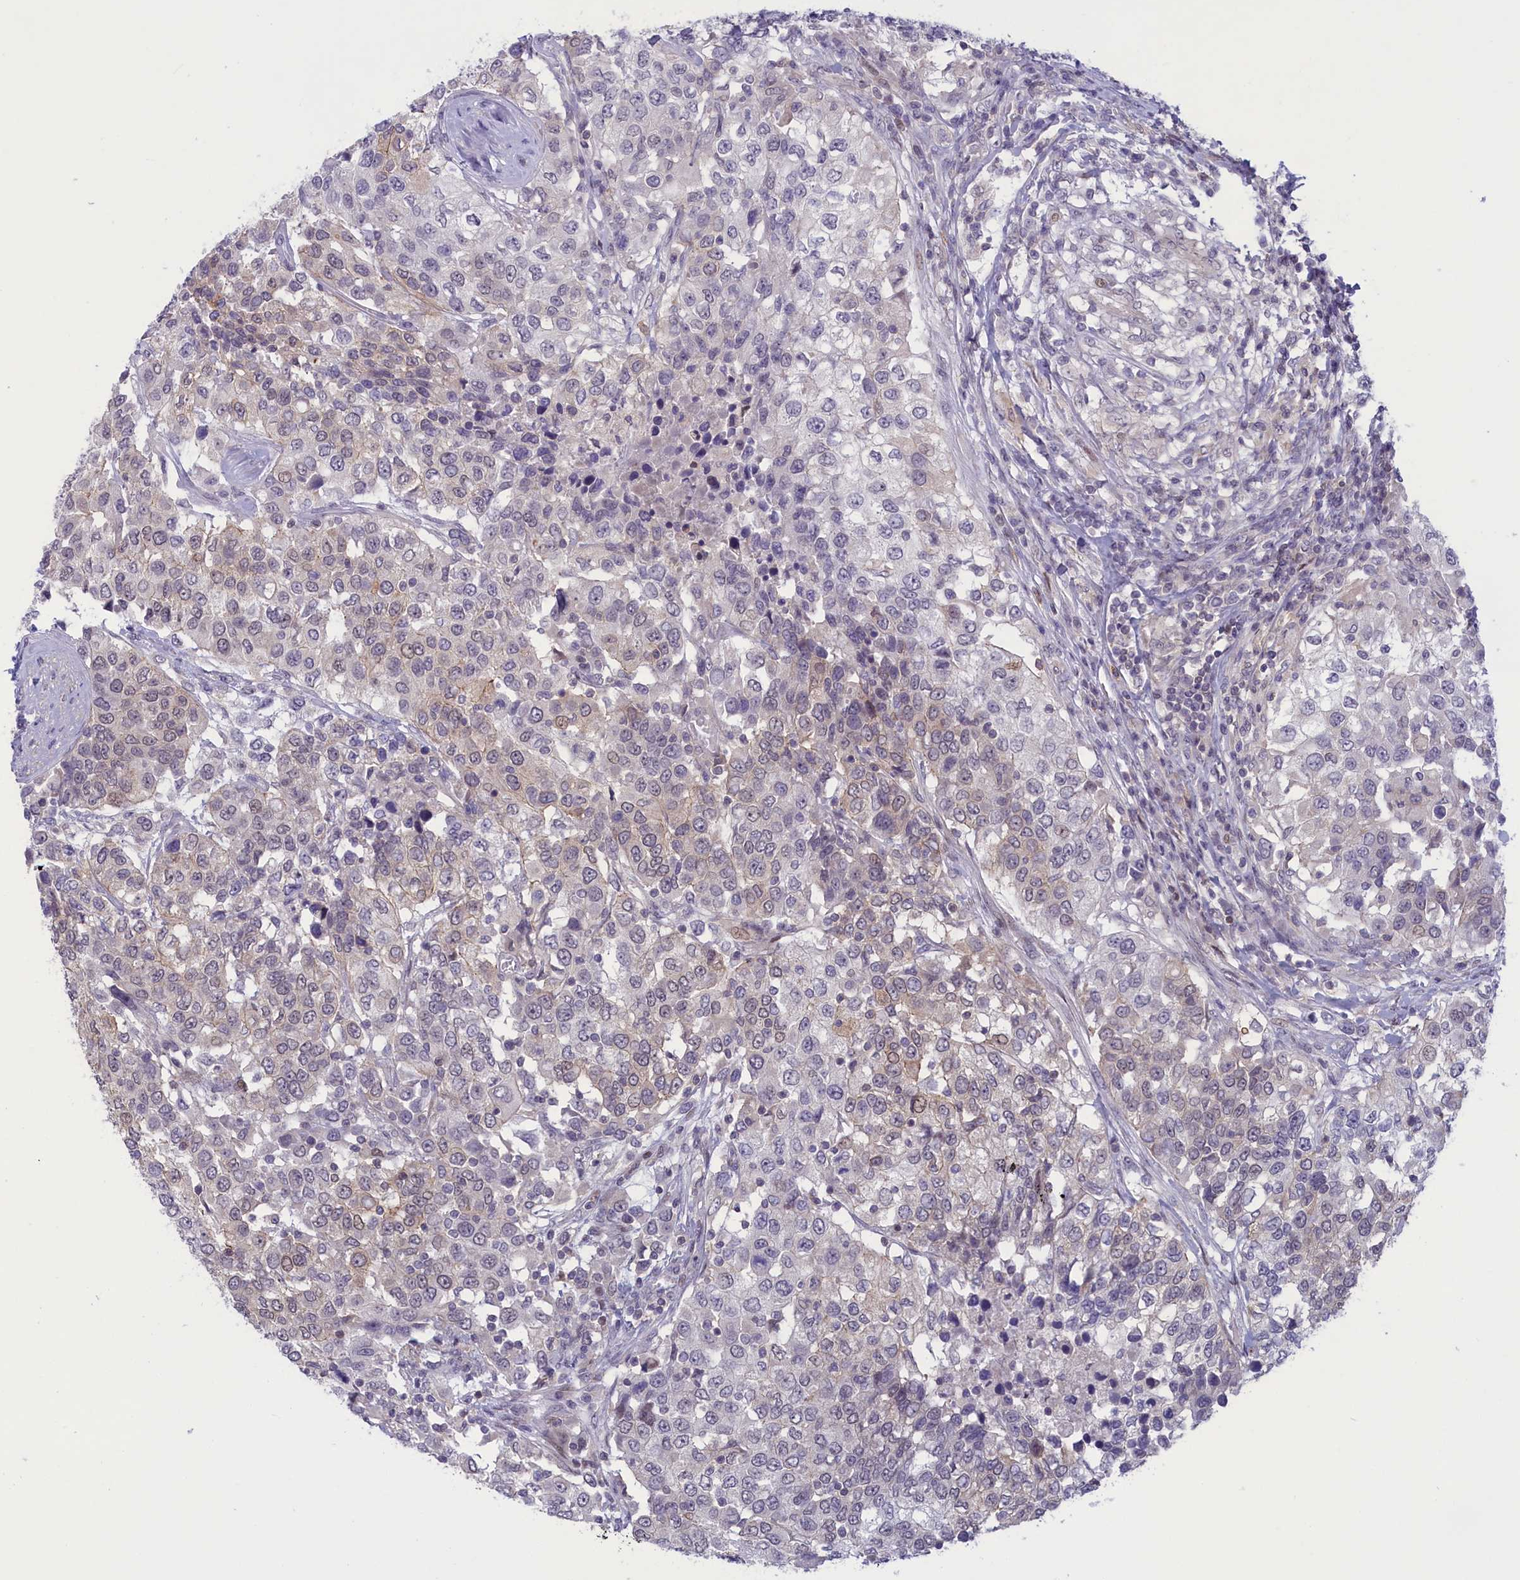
{"staining": {"intensity": "weak", "quantity": "25%-75%", "location": "cytoplasmic/membranous"}, "tissue": "urothelial cancer", "cell_type": "Tumor cells", "image_type": "cancer", "snomed": [{"axis": "morphology", "description": "Urothelial carcinoma, High grade"}, {"axis": "topography", "description": "Urinary bladder"}], "caption": "Immunohistochemistry photomicrograph of neoplastic tissue: urothelial cancer stained using IHC displays low levels of weak protein expression localized specifically in the cytoplasmic/membranous of tumor cells, appearing as a cytoplasmic/membranous brown color.", "gene": "CORO2A", "patient": {"sex": "female", "age": 80}}